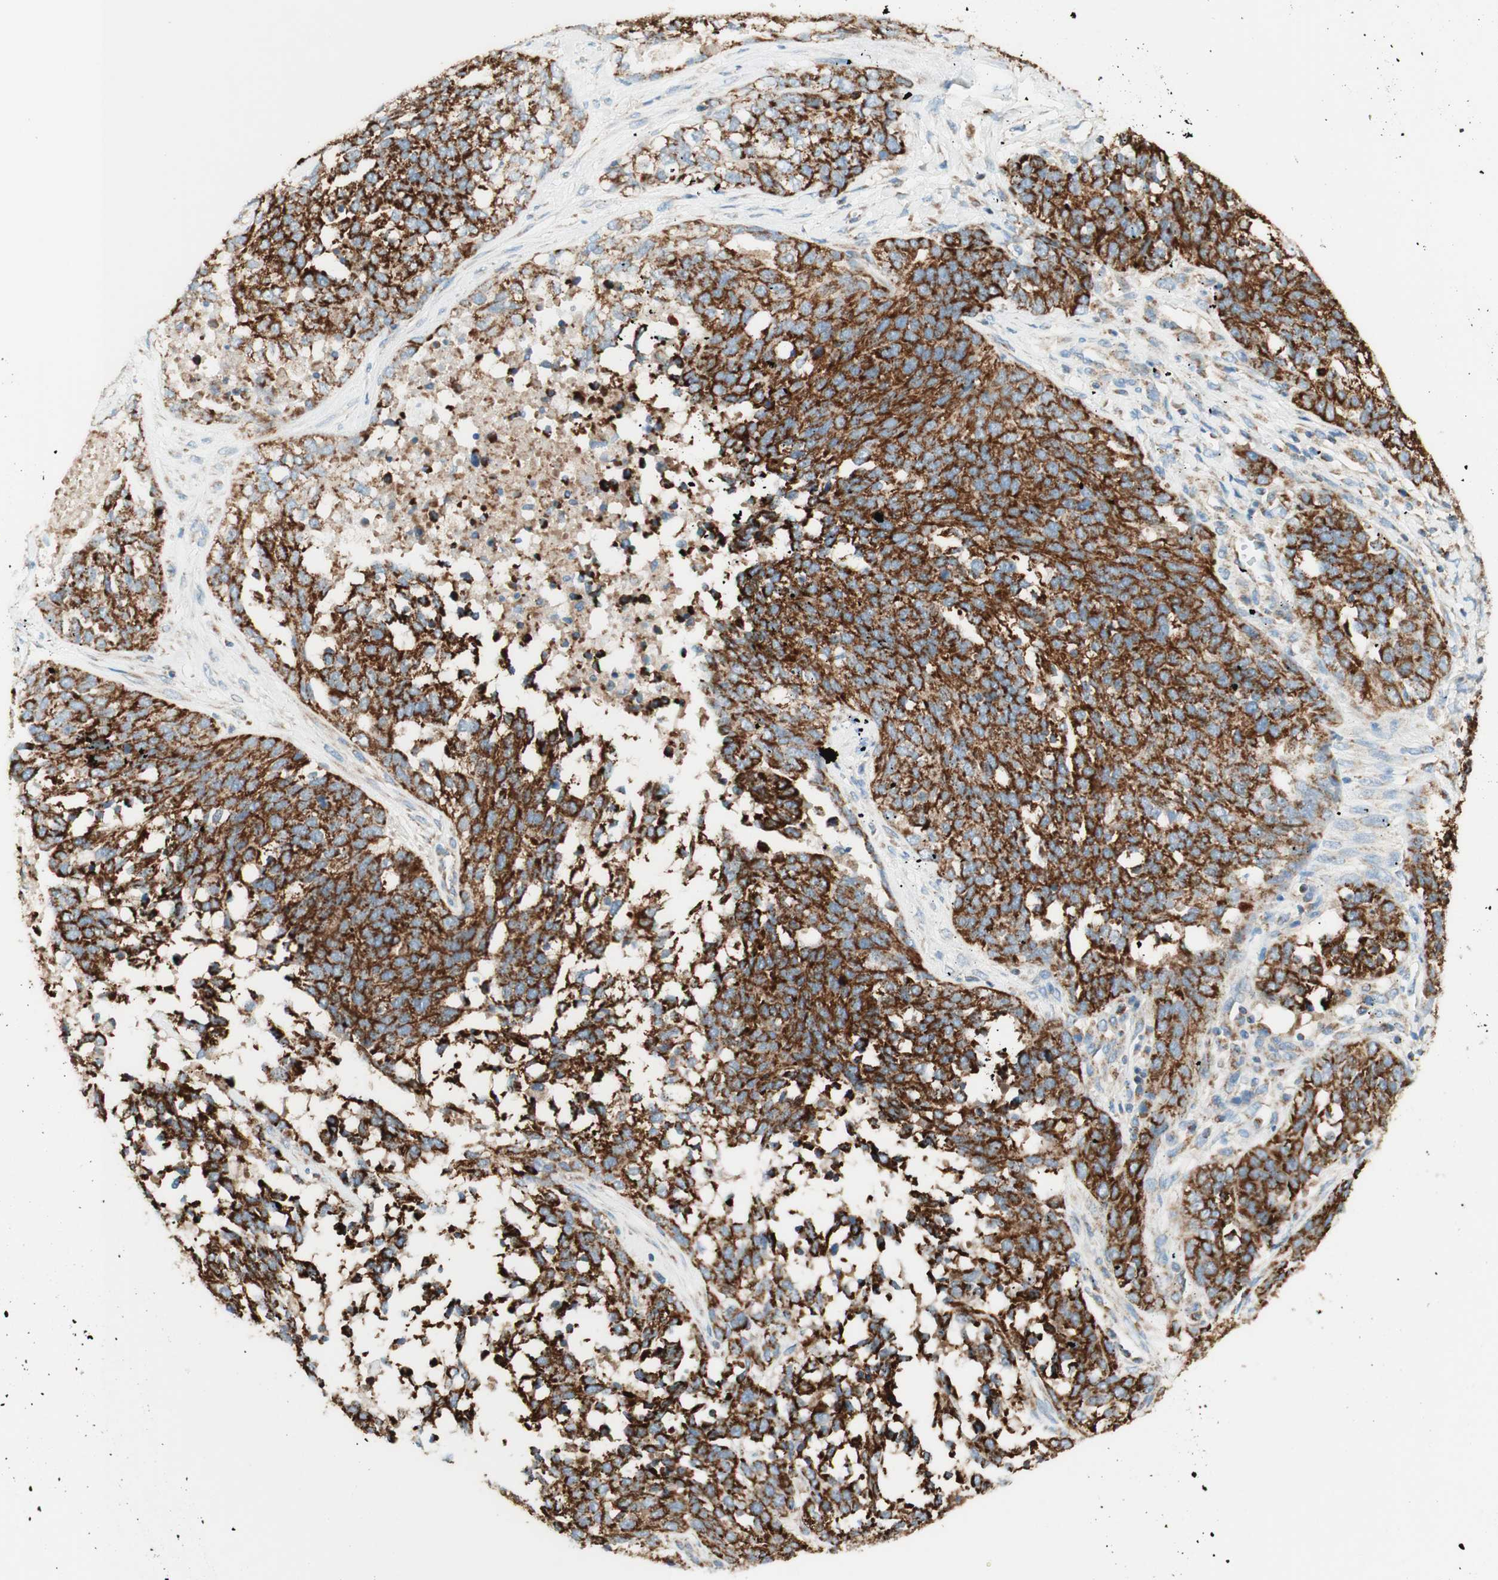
{"staining": {"intensity": "strong", "quantity": ">75%", "location": "cytoplasmic/membranous"}, "tissue": "ovarian cancer", "cell_type": "Tumor cells", "image_type": "cancer", "snomed": [{"axis": "morphology", "description": "Cystadenocarcinoma, serous, NOS"}, {"axis": "topography", "description": "Ovary"}], "caption": "The immunohistochemical stain highlights strong cytoplasmic/membranous staining in tumor cells of ovarian serous cystadenocarcinoma tissue.", "gene": "TOMM20", "patient": {"sex": "female", "age": 44}}